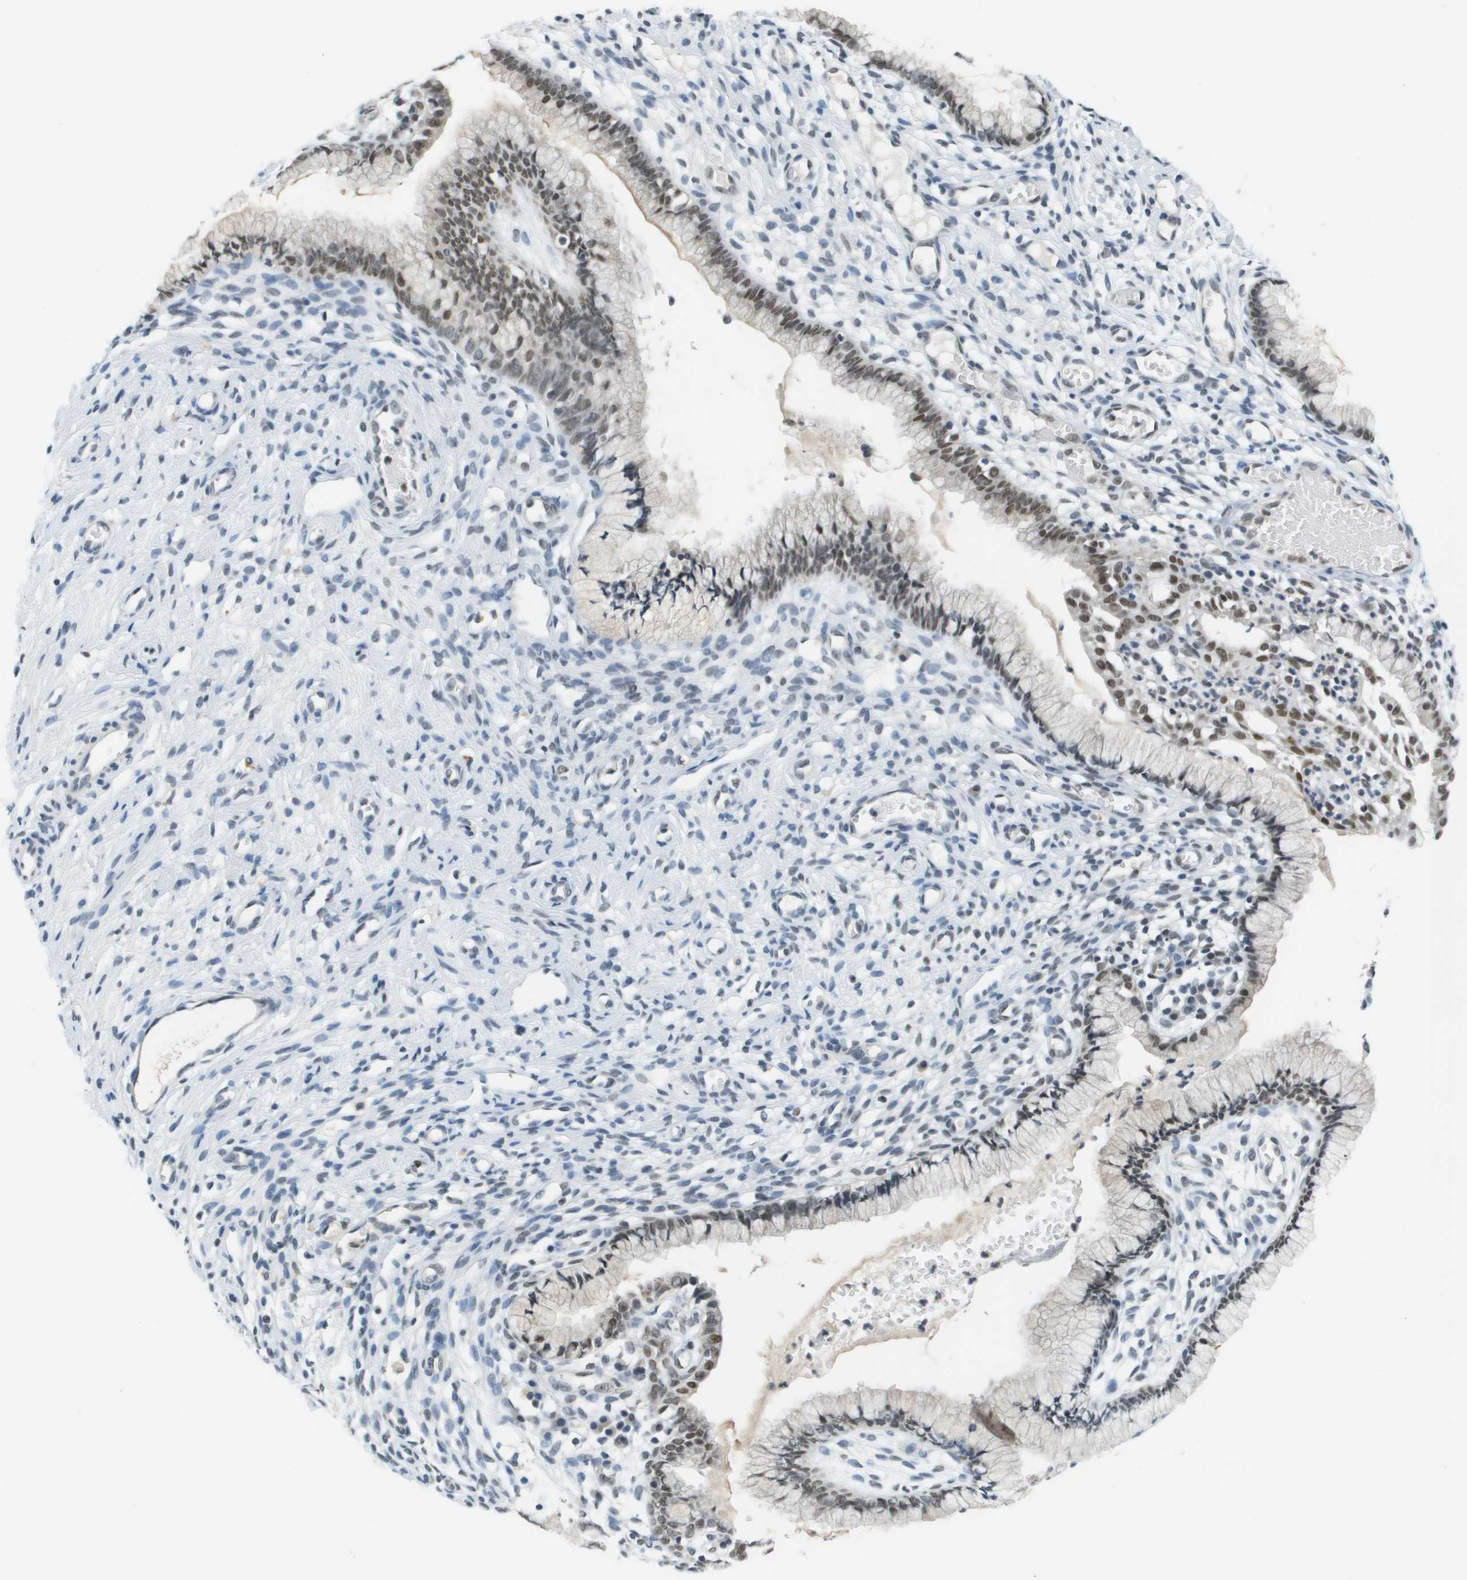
{"staining": {"intensity": "moderate", "quantity": ">75%", "location": "nuclear"}, "tissue": "cervix", "cell_type": "Glandular cells", "image_type": "normal", "snomed": [{"axis": "morphology", "description": "Normal tissue, NOS"}, {"axis": "topography", "description": "Cervix"}], "caption": "Protein analysis of normal cervix reveals moderate nuclear staining in approximately >75% of glandular cells.", "gene": "CBX5", "patient": {"sex": "female", "age": 65}}